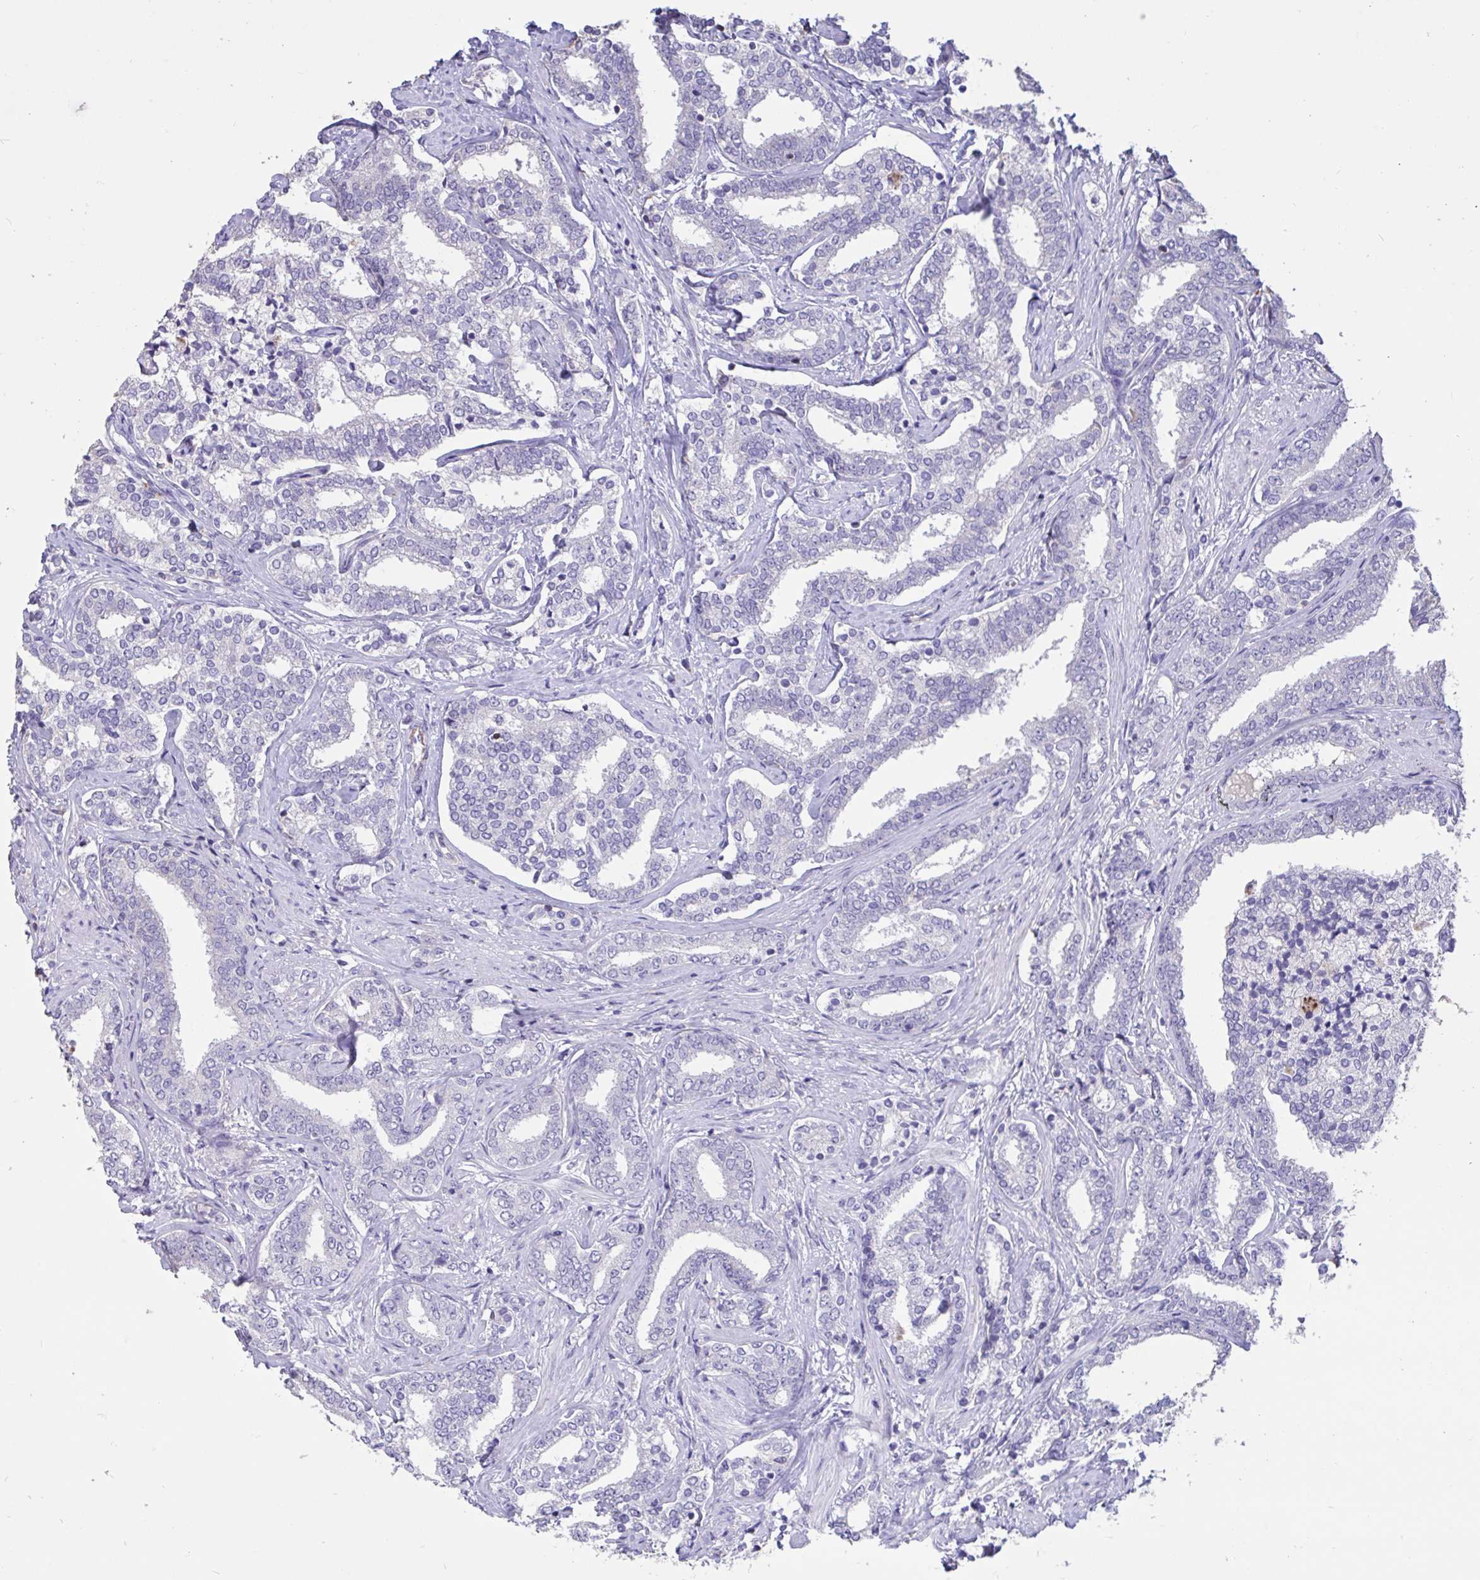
{"staining": {"intensity": "negative", "quantity": "none", "location": "none"}, "tissue": "prostate cancer", "cell_type": "Tumor cells", "image_type": "cancer", "snomed": [{"axis": "morphology", "description": "Adenocarcinoma, High grade"}, {"axis": "topography", "description": "Prostate"}], "caption": "Tumor cells show no significant protein positivity in prostate high-grade adenocarcinoma.", "gene": "DDX39A", "patient": {"sex": "male", "age": 72}}